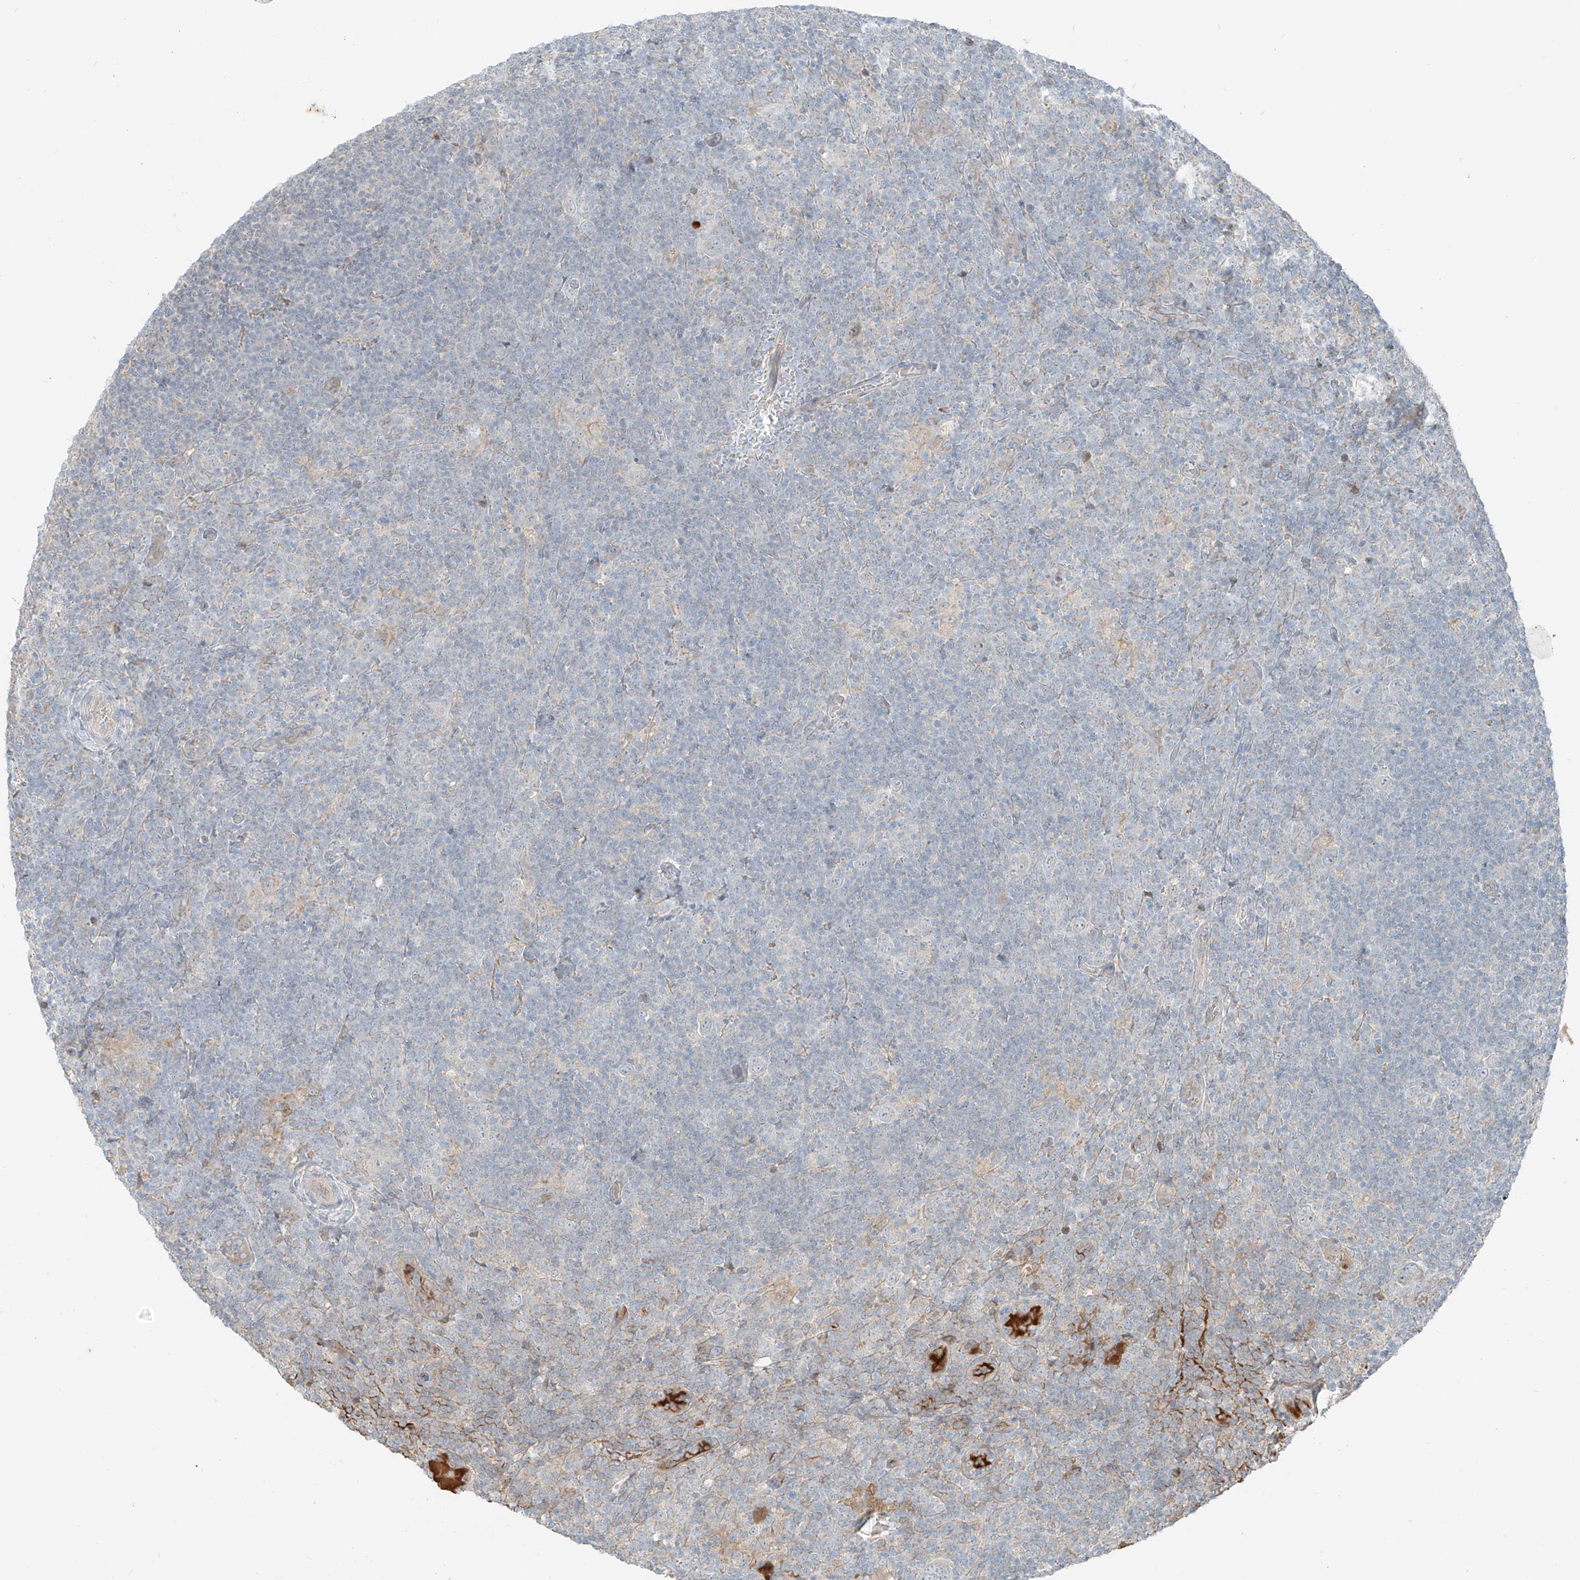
{"staining": {"intensity": "negative", "quantity": "none", "location": "none"}, "tissue": "lymphoma", "cell_type": "Tumor cells", "image_type": "cancer", "snomed": [{"axis": "morphology", "description": "Hodgkin's disease, NOS"}, {"axis": "topography", "description": "Lymph node"}], "caption": "DAB (3,3'-diaminobenzidine) immunohistochemical staining of Hodgkin's disease shows no significant expression in tumor cells.", "gene": "FSTL1", "patient": {"sex": "female", "age": 57}}